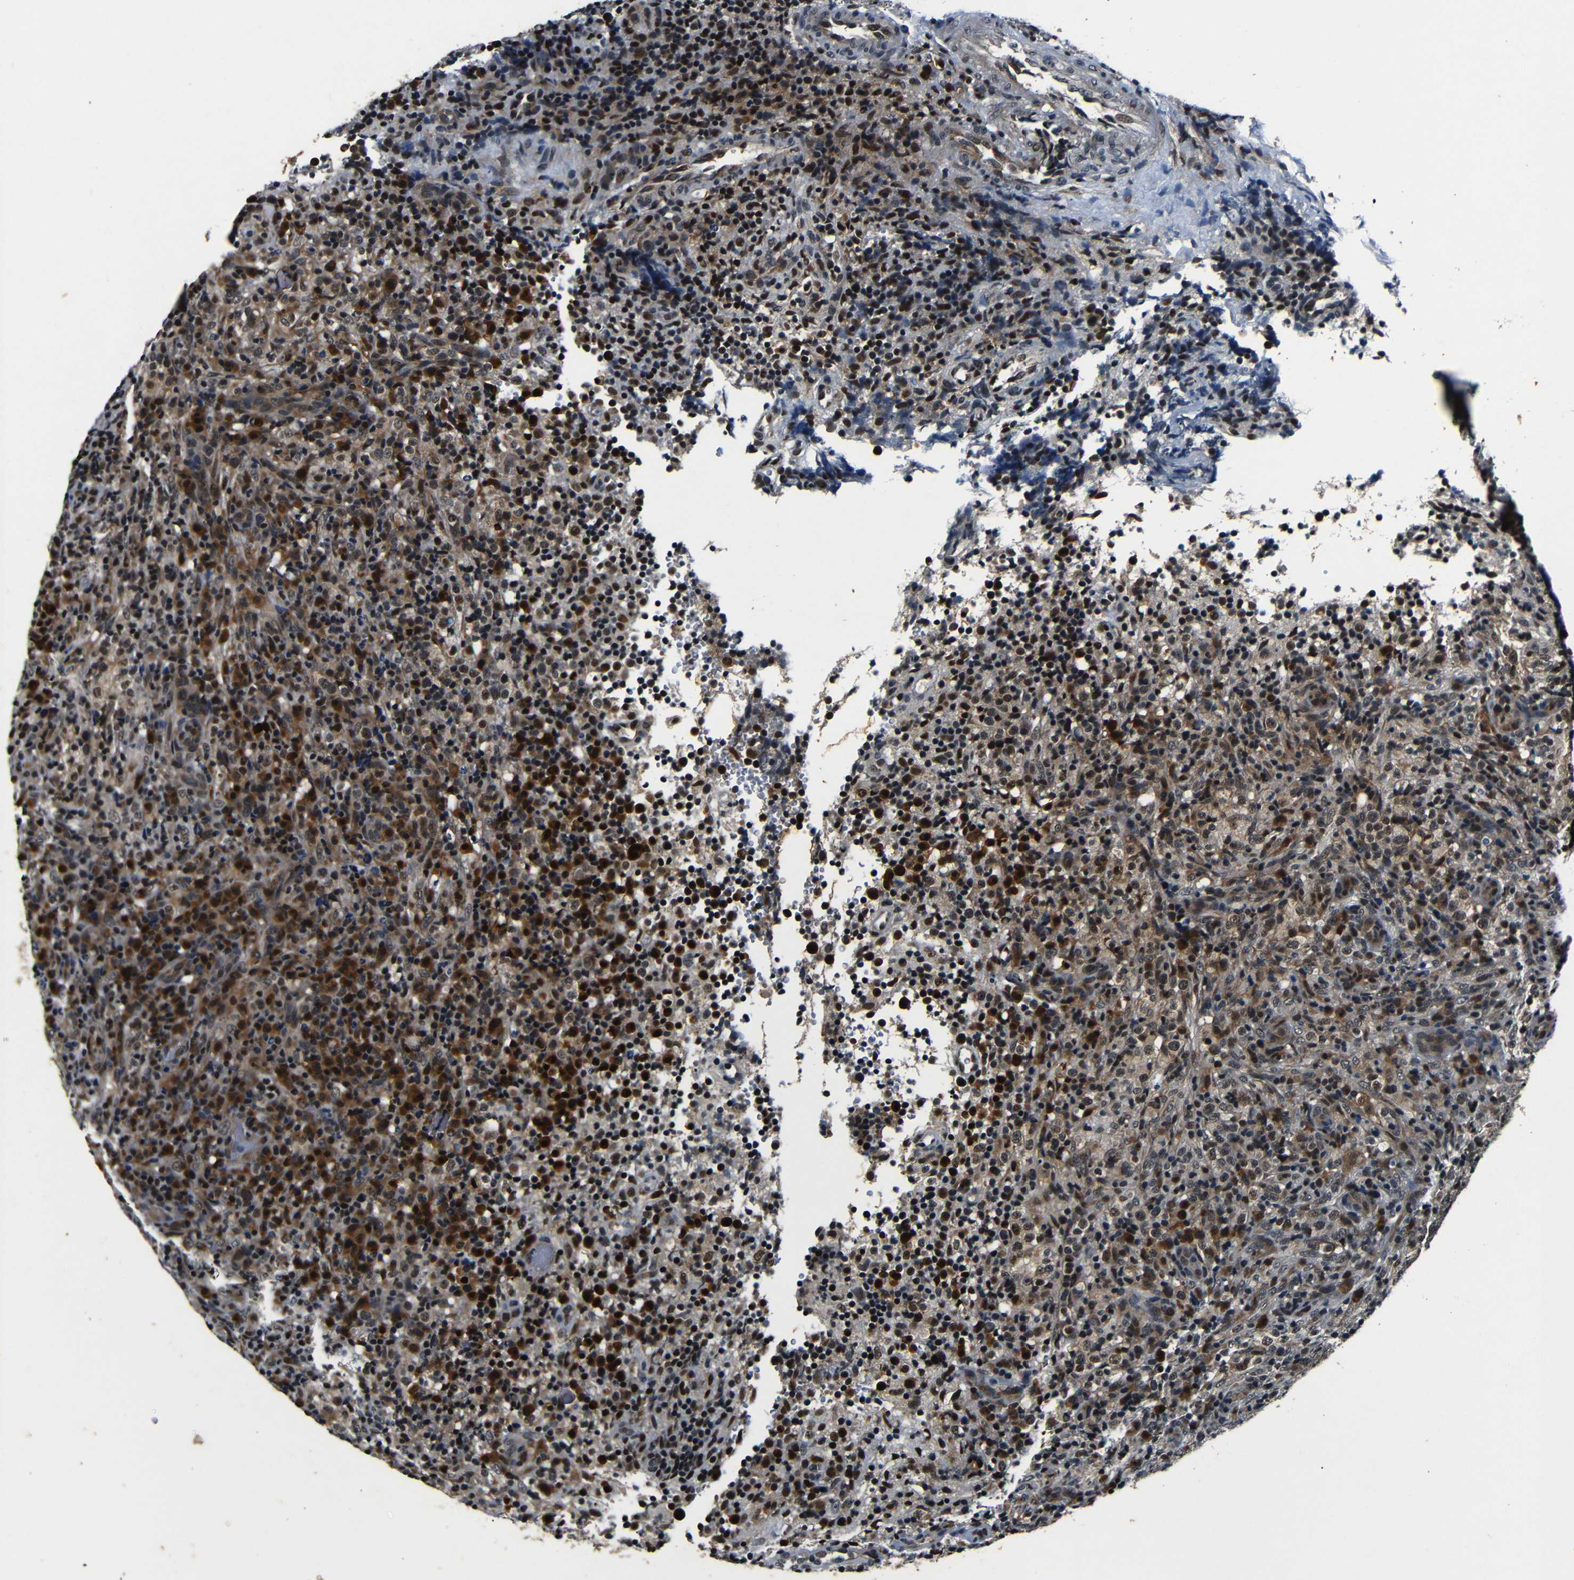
{"staining": {"intensity": "strong", "quantity": ">75%", "location": "cytoplasmic/membranous,nuclear"}, "tissue": "lymphoma", "cell_type": "Tumor cells", "image_type": "cancer", "snomed": [{"axis": "morphology", "description": "Malignant lymphoma, non-Hodgkin's type, High grade"}, {"axis": "topography", "description": "Lymph node"}], "caption": "Human lymphoma stained with a protein marker displays strong staining in tumor cells.", "gene": "FOXD4", "patient": {"sex": "female", "age": 76}}